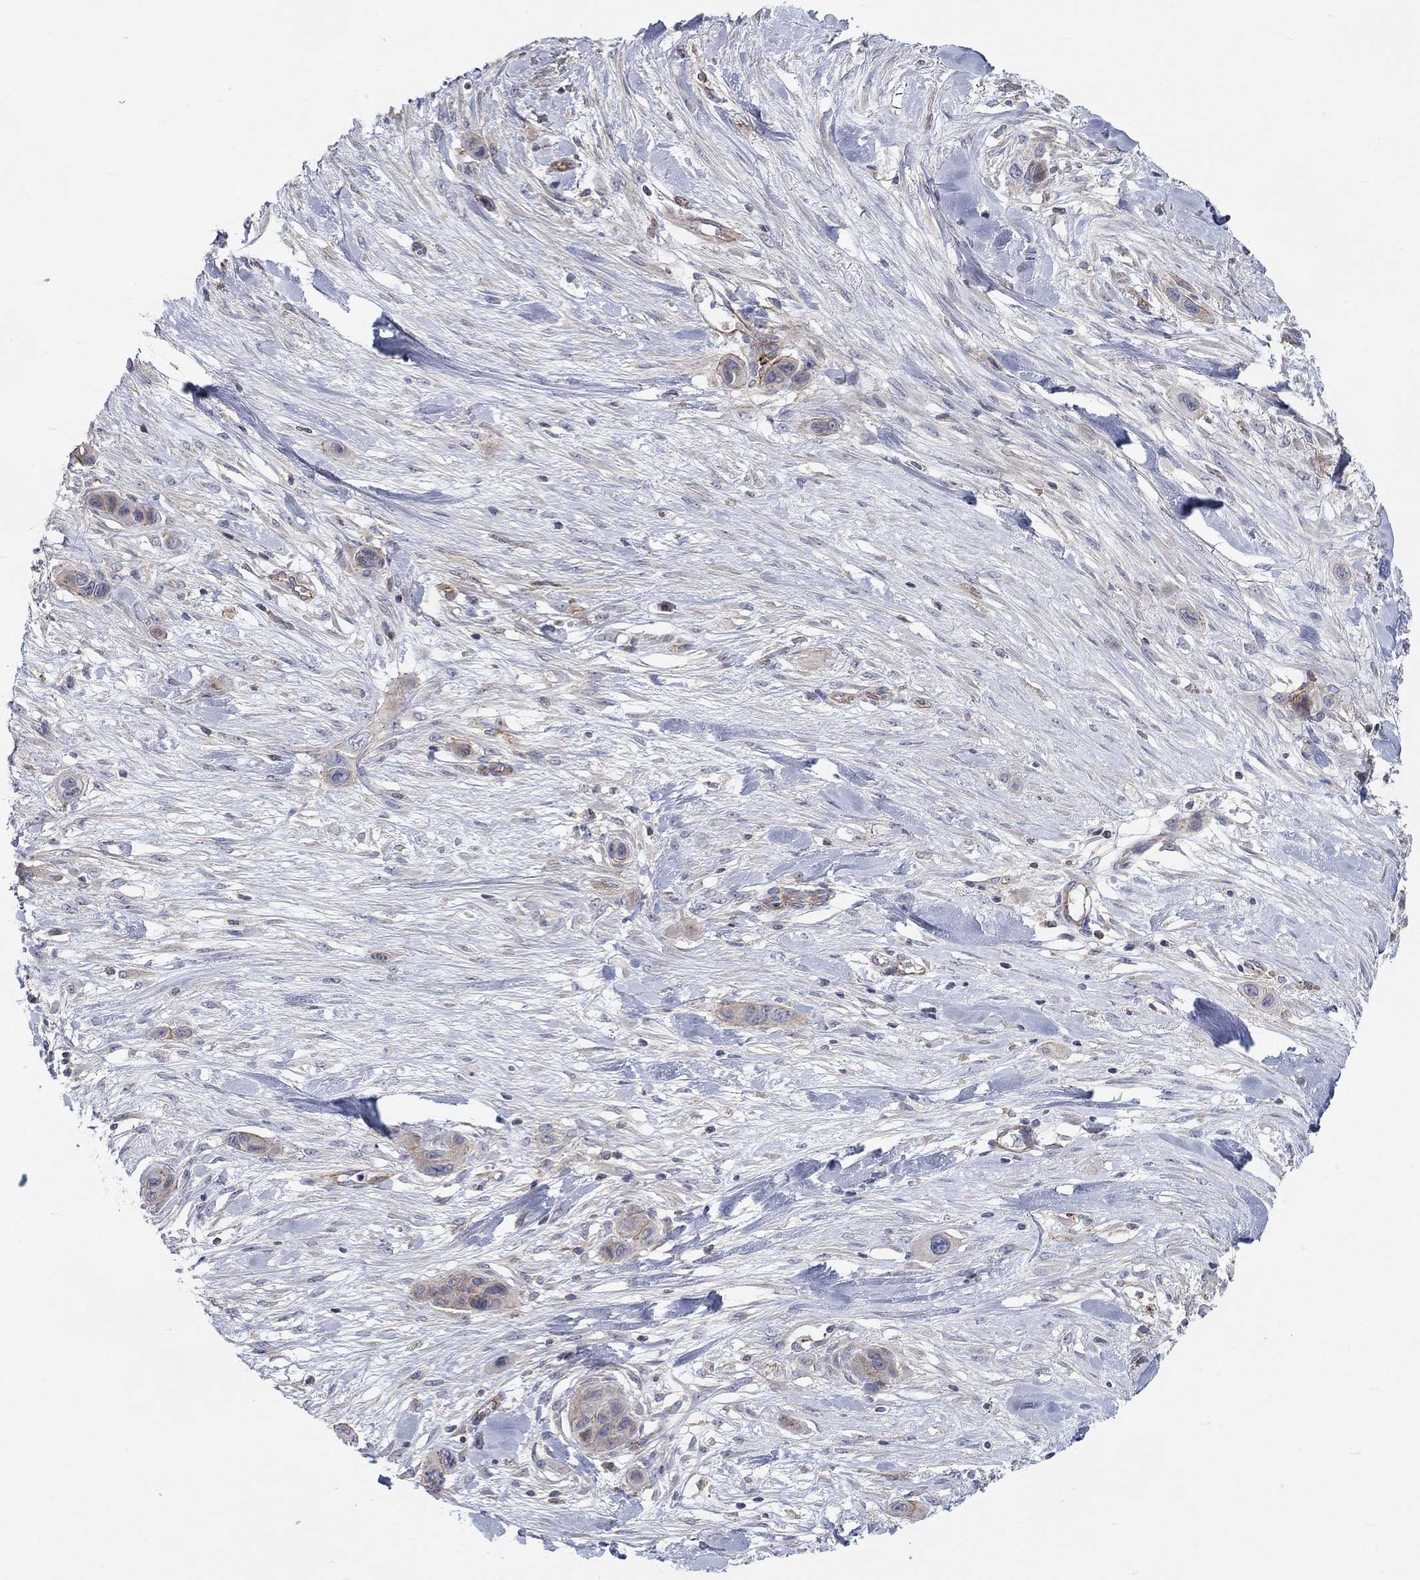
{"staining": {"intensity": "weak", "quantity": "<25%", "location": "cytoplasmic/membranous"}, "tissue": "skin cancer", "cell_type": "Tumor cells", "image_type": "cancer", "snomed": [{"axis": "morphology", "description": "Squamous cell carcinoma, NOS"}, {"axis": "topography", "description": "Skin"}], "caption": "Protein analysis of skin cancer exhibits no significant positivity in tumor cells.", "gene": "PCDHGA10", "patient": {"sex": "male", "age": 79}}